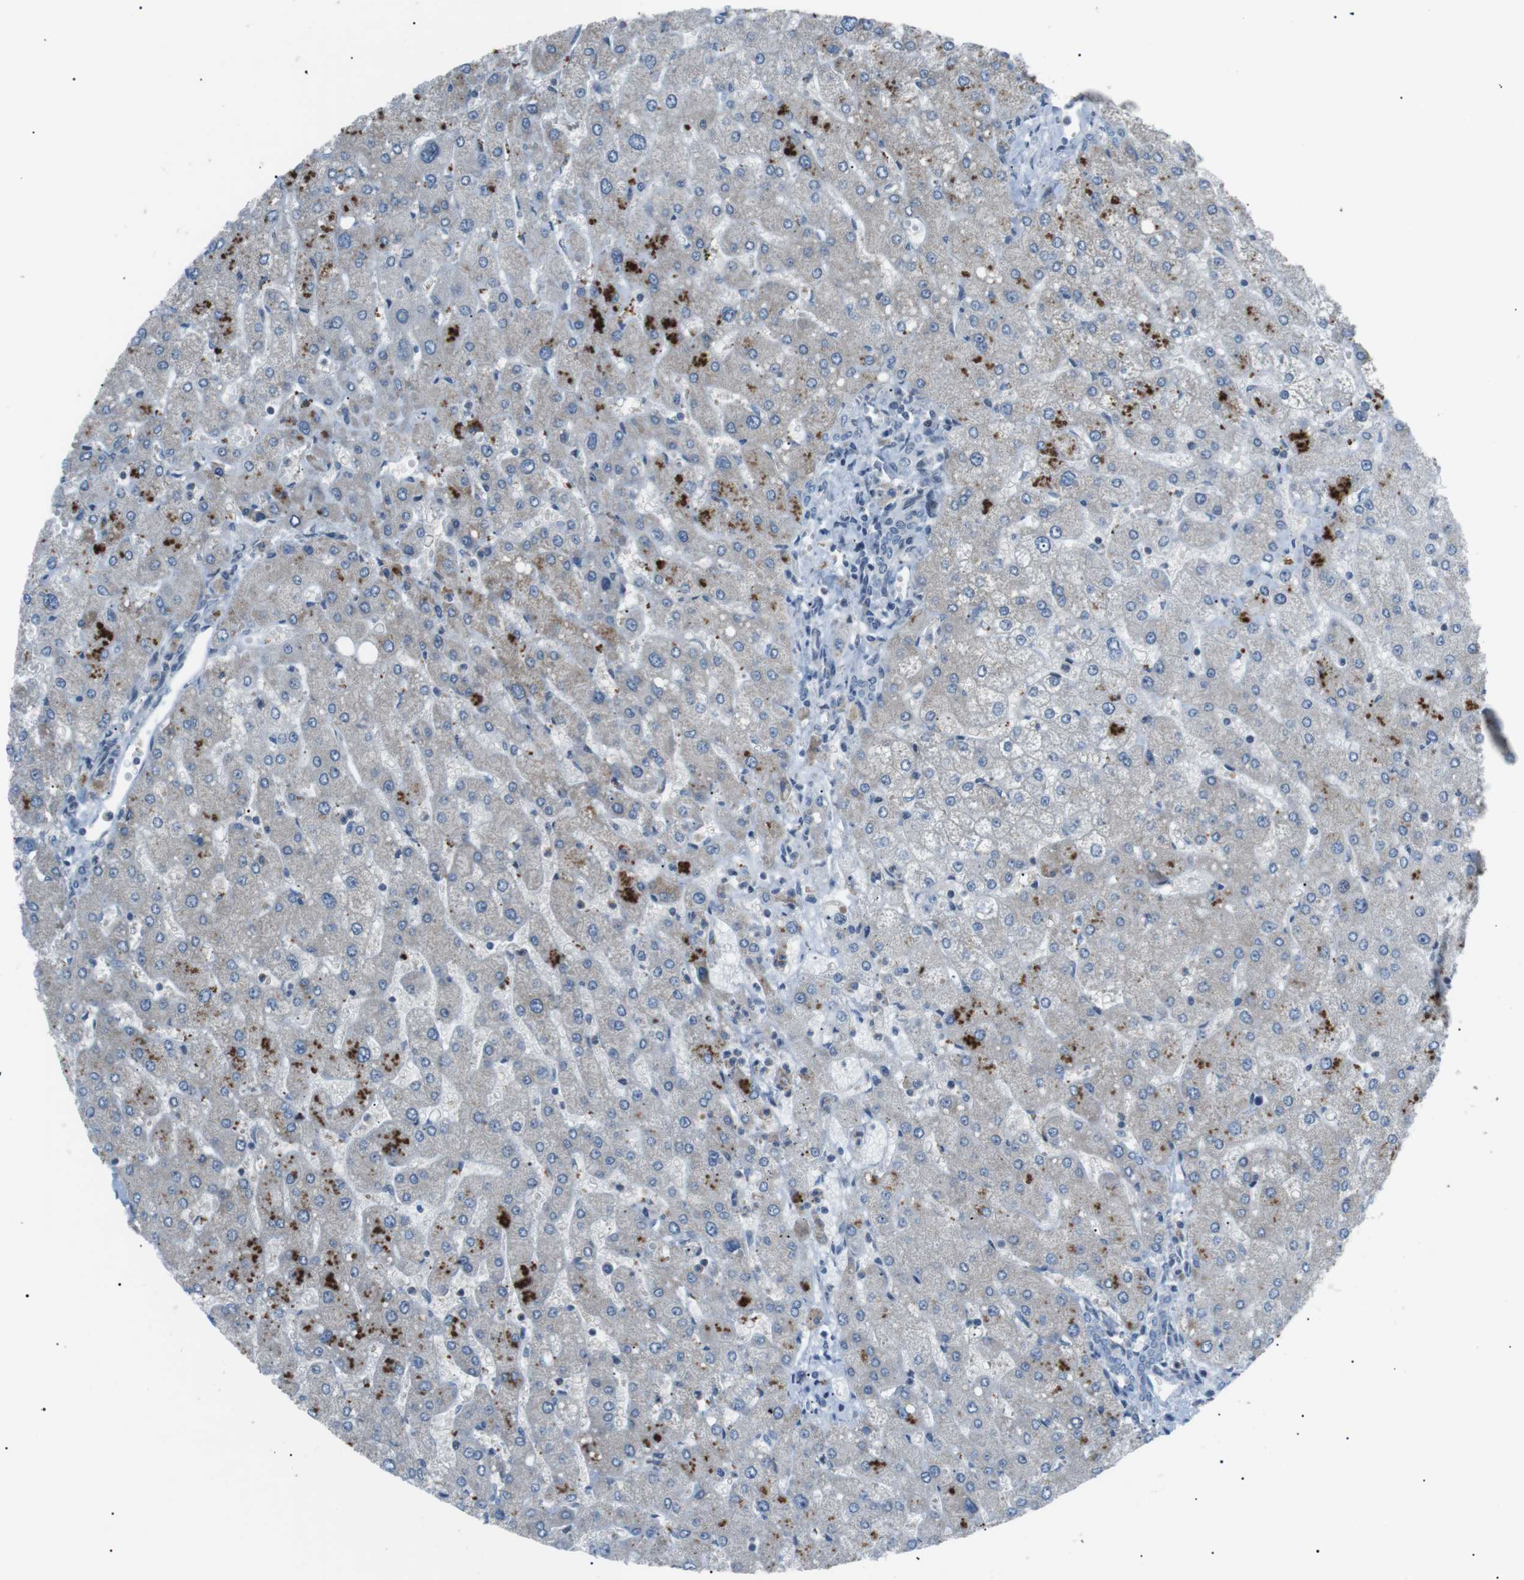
{"staining": {"intensity": "negative", "quantity": "none", "location": "none"}, "tissue": "liver", "cell_type": "Cholangiocytes", "image_type": "normal", "snomed": [{"axis": "morphology", "description": "Normal tissue, NOS"}, {"axis": "topography", "description": "Liver"}], "caption": "Immunohistochemistry (IHC) of benign liver exhibits no expression in cholangiocytes.", "gene": "ARID5B", "patient": {"sex": "male", "age": 55}}